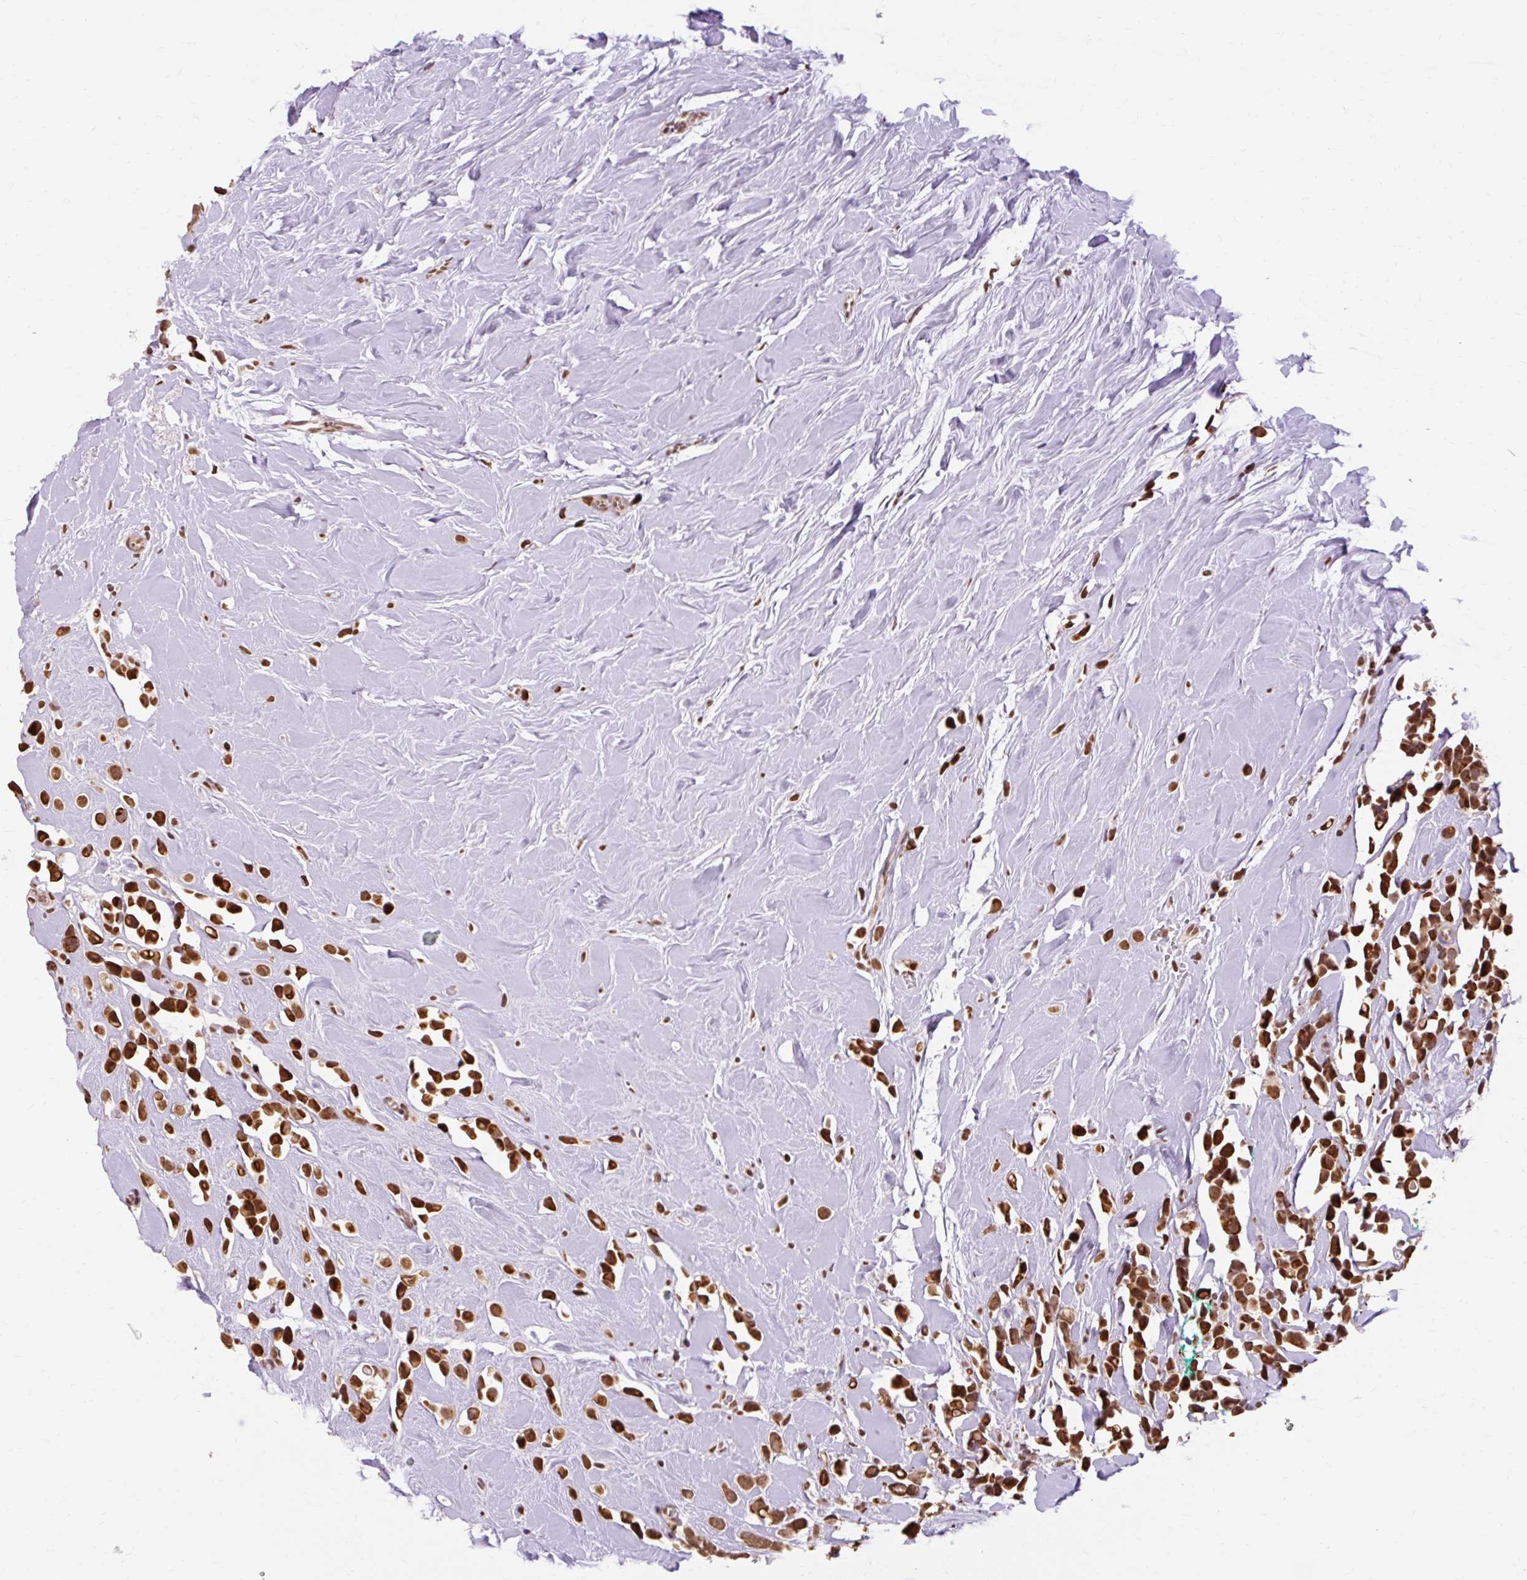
{"staining": {"intensity": "strong", "quantity": ">75%", "location": "cytoplasmic/membranous,nuclear"}, "tissue": "breast cancer", "cell_type": "Tumor cells", "image_type": "cancer", "snomed": [{"axis": "morphology", "description": "Duct carcinoma"}, {"axis": "topography", "description": "Breast"}], "caption": "Tumor cells show strong cytoplasmic/membranous and nuclear staining in about >75% of cells in breast invasive ductal carcinoma.", "gene": "NPIPB12", "patient": {"sex": "female", "age": 80}}